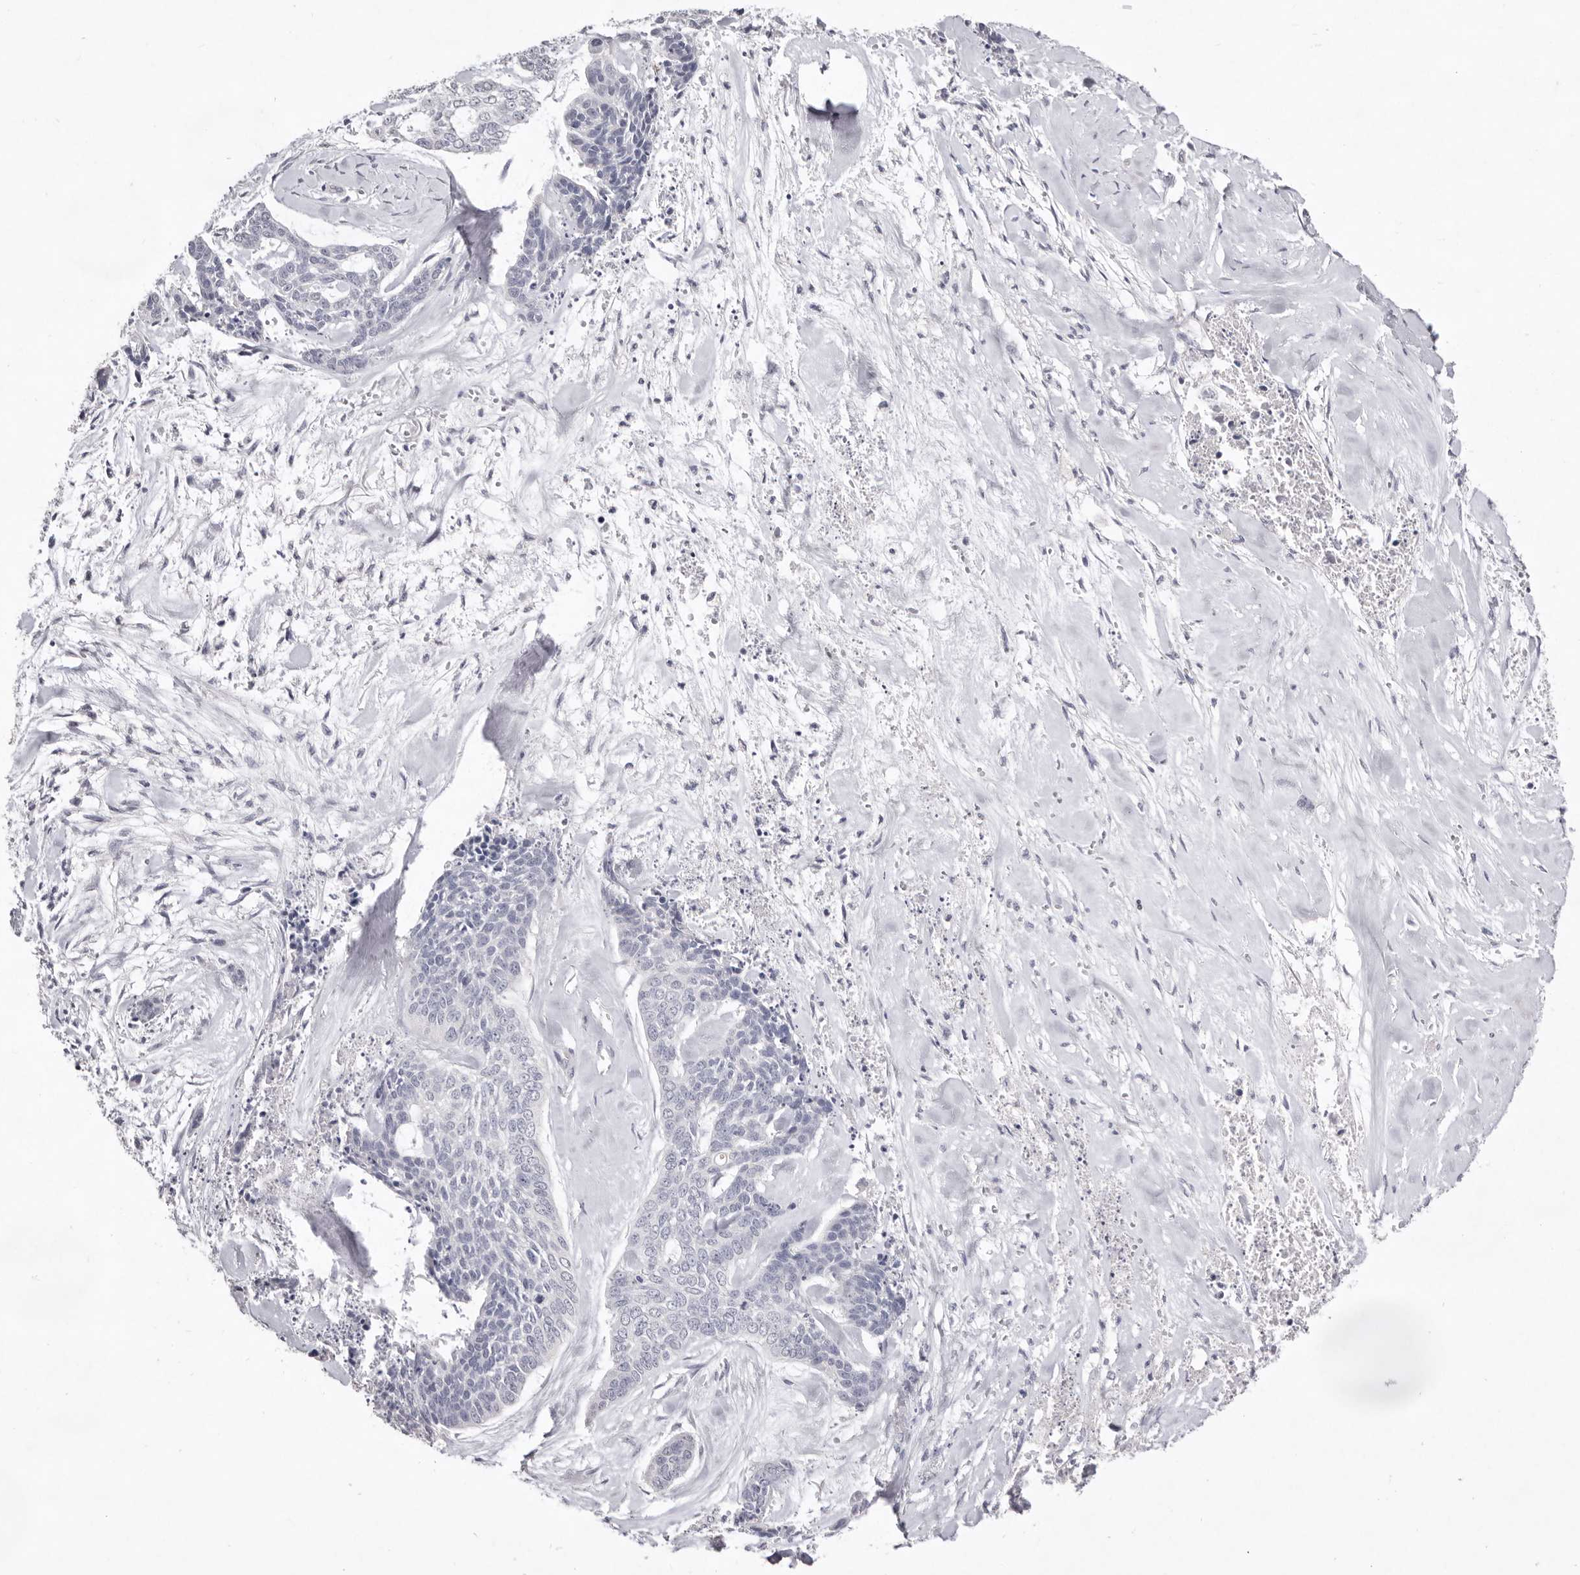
{"staining": {"intensity": "negative", "quantity": "none", "location": "none"}, "tissue": "skin cancer", "cell_type": "Tumor cells", "image_type": "cancer", "snomed": [{"axis": "morphology", "description": "Basal cell carcinoma"}, {"axis": "topography", "description": "Skin"}], "caption": "Micrograph shows no protein positivity in tumor cells of basal cell carcinoma (skin) tissue.", "gene": "ZYG11B", "patient": {"sex": "female", "age": 64}}